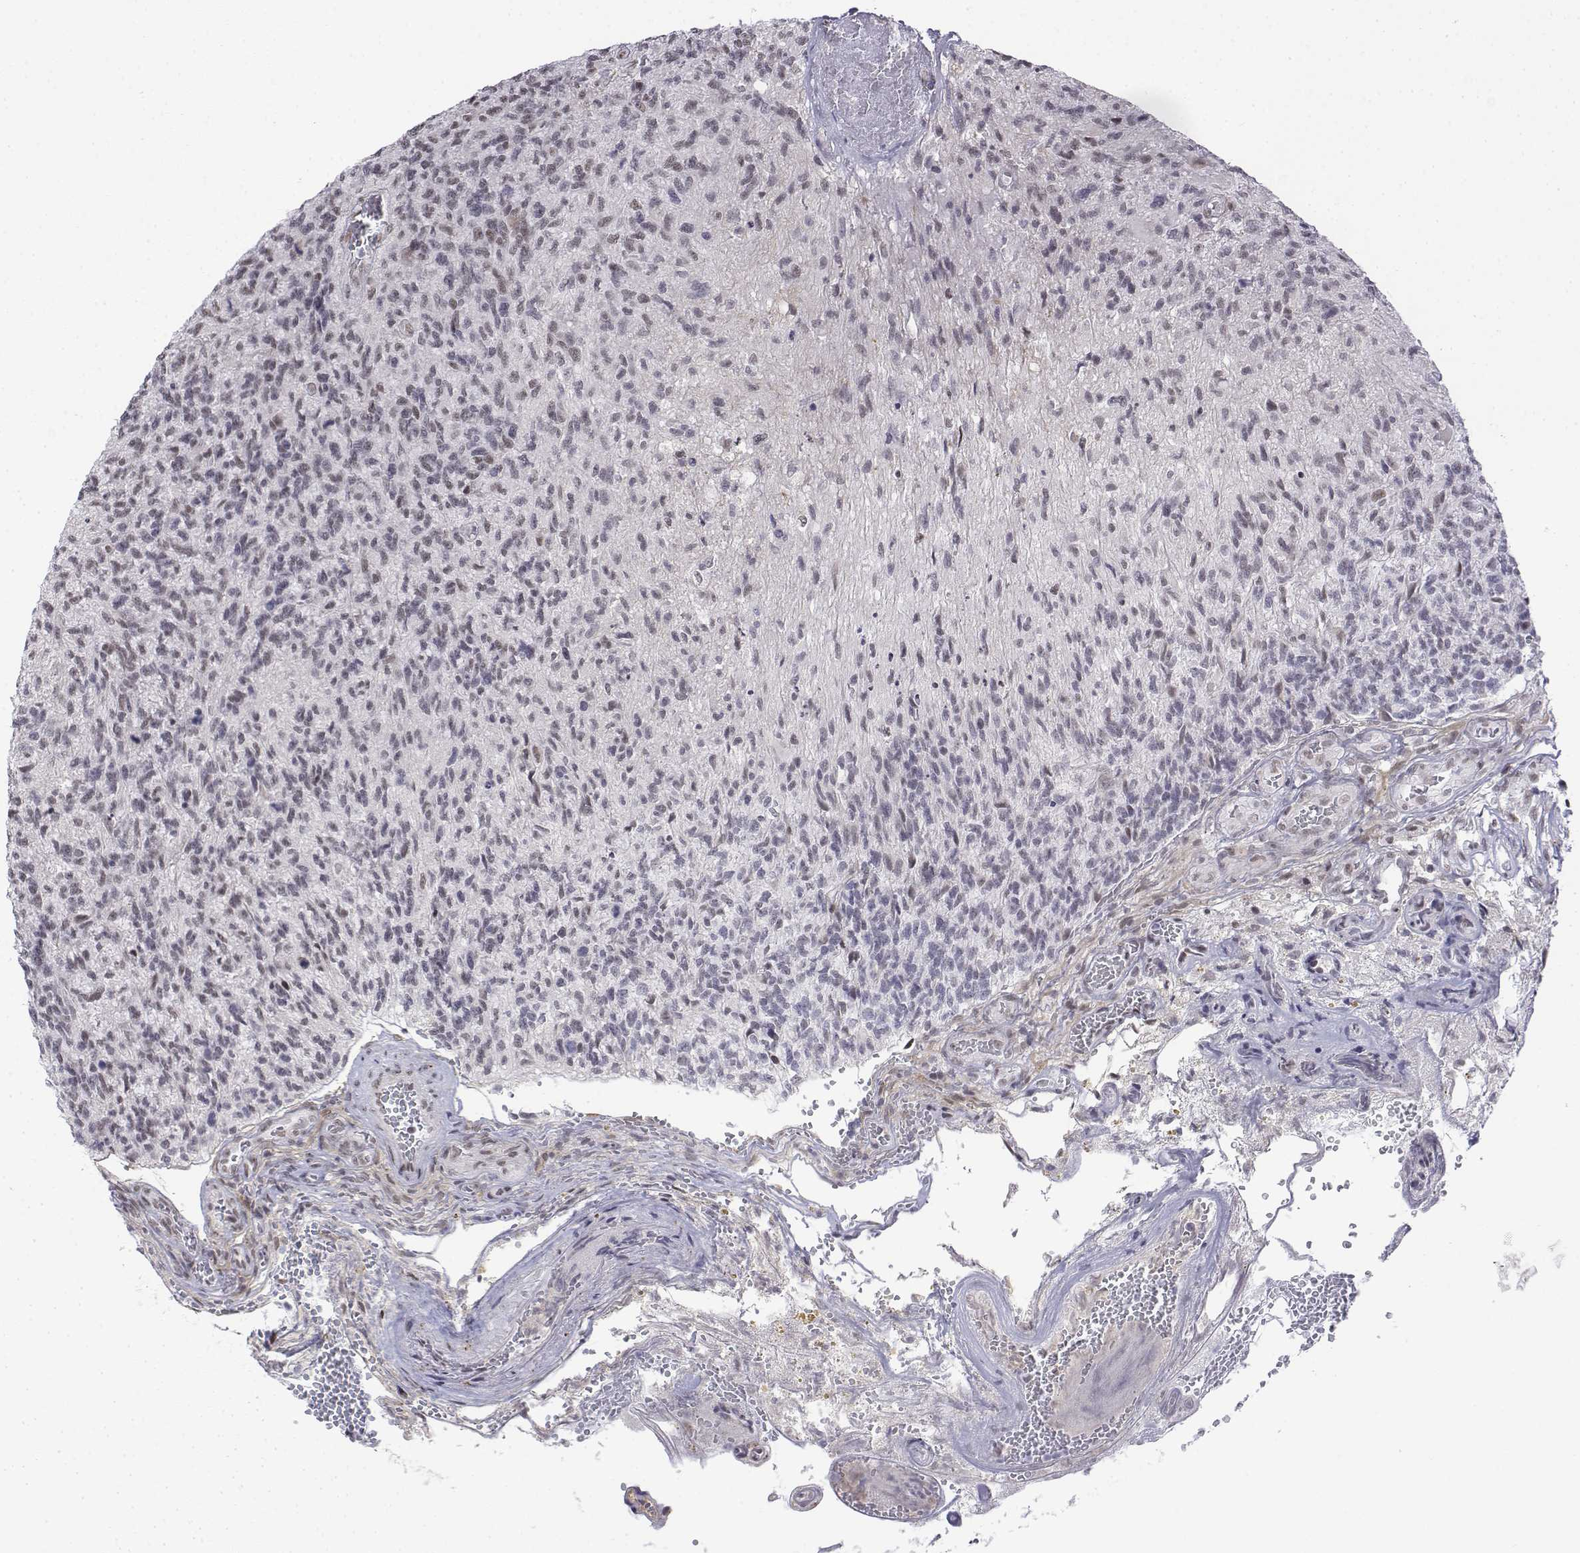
{"staining": {"intensity": "weak", "quantity": "25%-75%", "location": "nuclear"}, "tissue": "glioma", "cell_type": "Tumor cells", "image_type": "cancer", "snomed": [{"axis": "morphology", "description": "Glioma, malignant, High grade"}, {"axis": "topography", "description": "Brain"}], "caption": "Approximately 25%-75% of tumor cells in glioma demonstrate weak nuclear protein expression as visualized by brown immunohistochemical staining.", "gene": "SETD1A", "patient": {"sex": "male", "age": 56}}